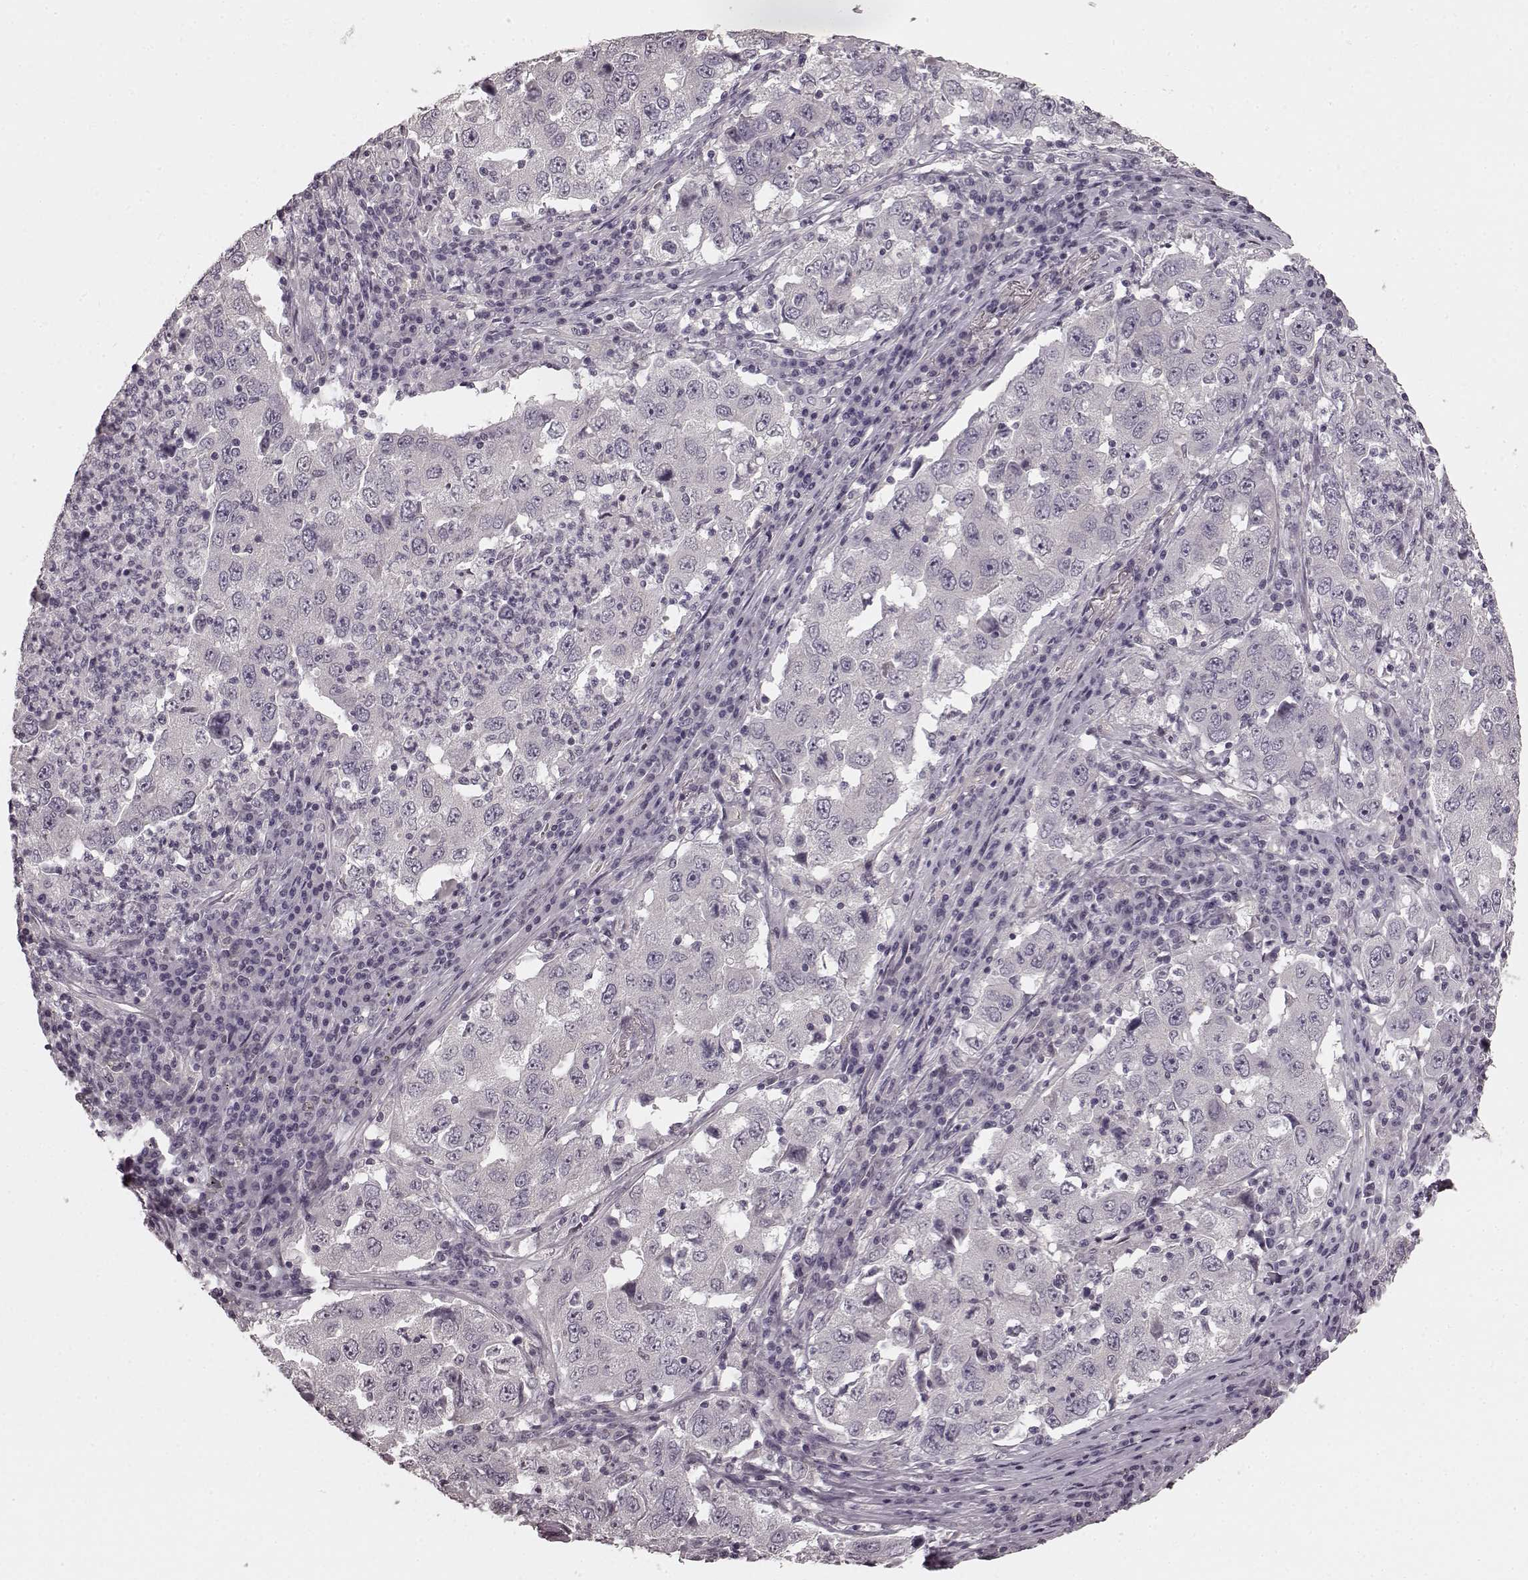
{"staining": {"intensity": "negative", "quantity": "none", "location": "none"}, "tissue": "lung cancer", "cell_type": "Tumor cells", "image_type": "cancer", "snomed": [{"axis": "morphology", "description": "Adenocarcinoma, NOS"}, {"axis": "topography", "description": "Lung"}], "caption": "Immunohistochemistry (IHC) micrograph of human lung cancer stained for a protein (brown), which displays no positivity in tumor cells.", "gene": "PRKCE", "patient": {"sex": "male", "age": 73}}